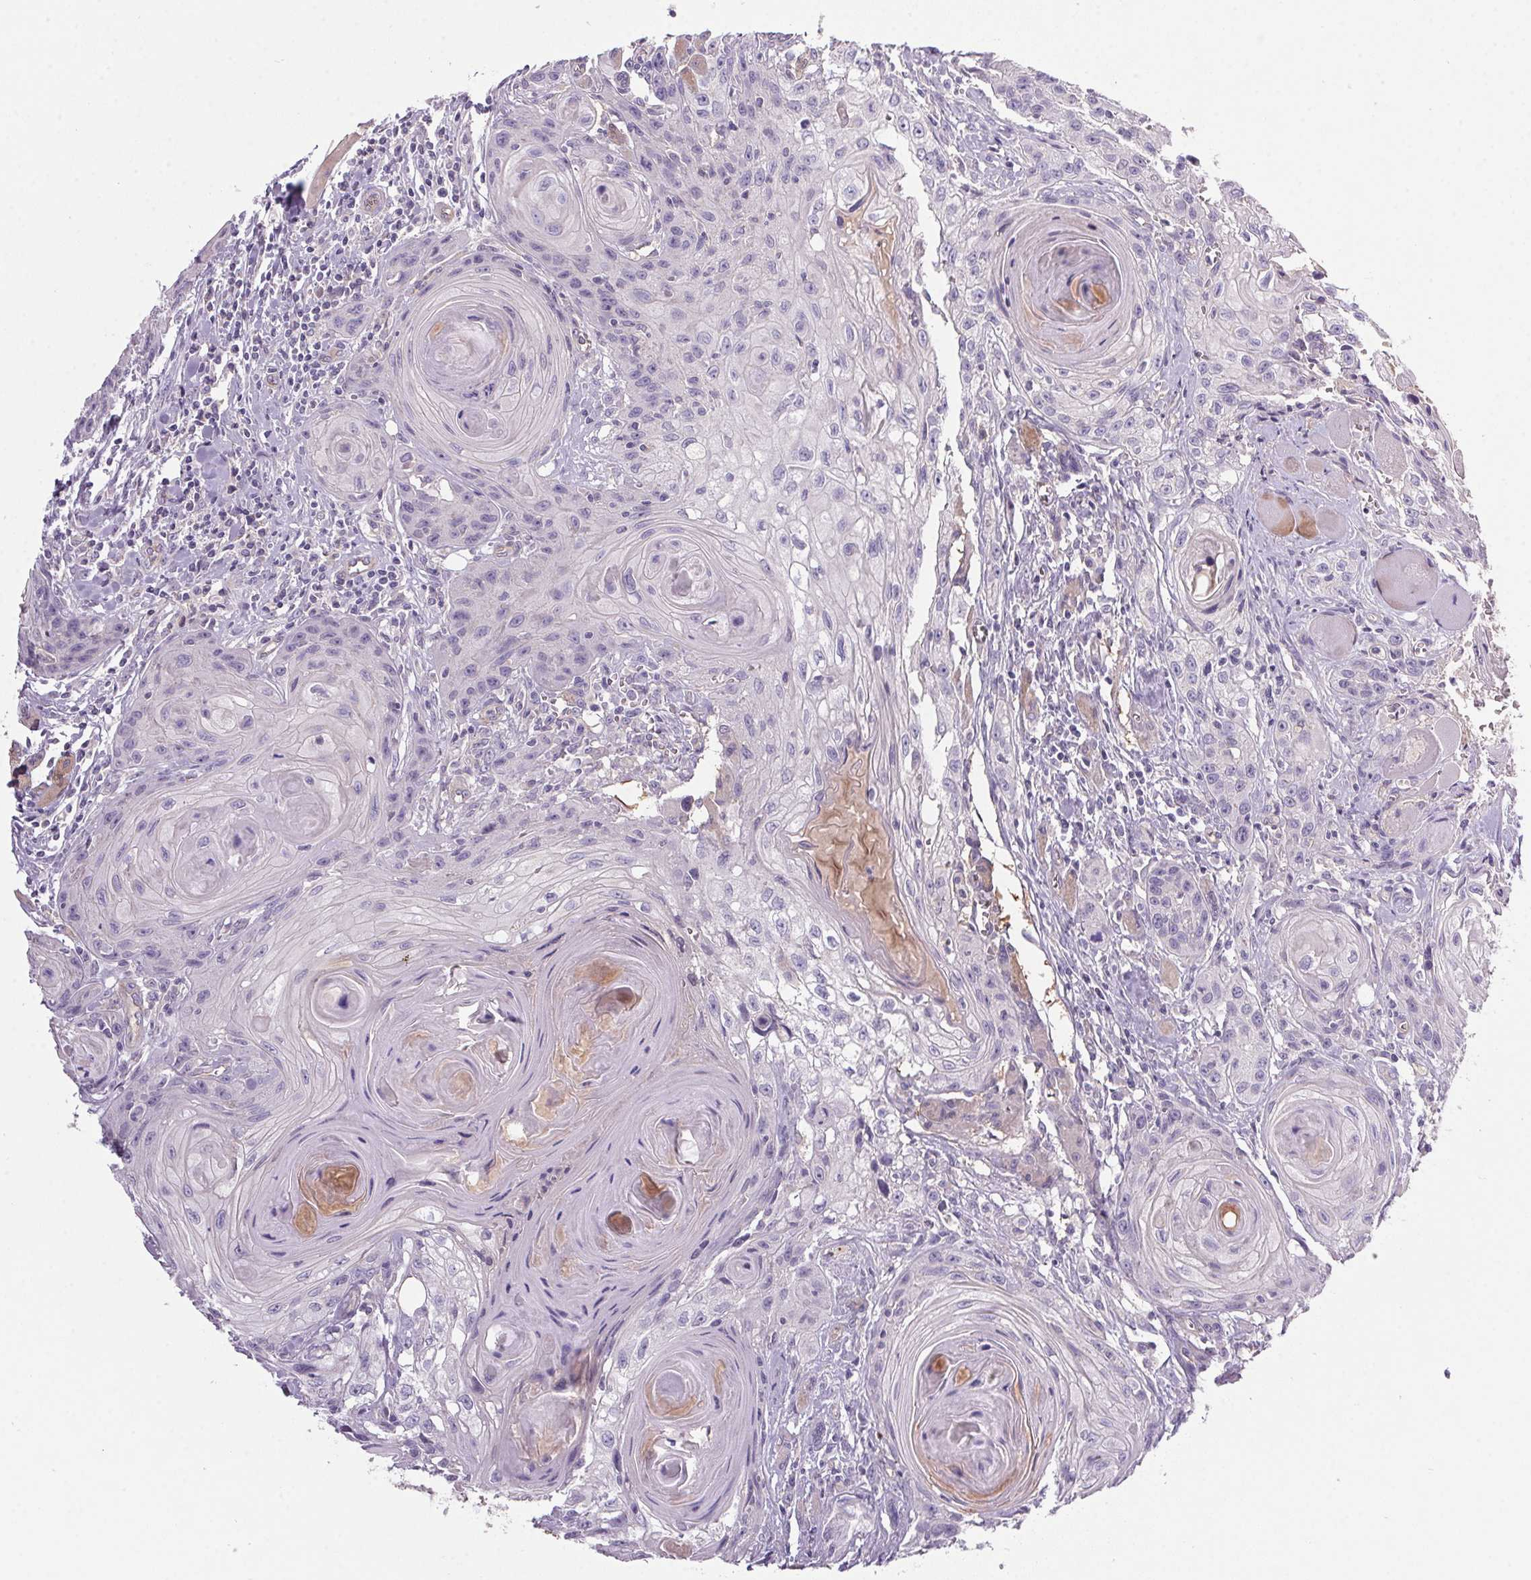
{"staining": {"intensity": "negative", "quantity": "none", "location": "none"}, "tissue": "head and neck cancer", "cell_type": "Tumor cells", "image_type": "cancer", "snomed": [{"axis": "morphology", "description": "Squamous cell carcinoma, NOS"}, {"axis": "topography", "description": "Oral tissue"}, {"axis": "topography", "description": "Head-Neck"}], "caption": "Head and neck cancer stained for a protein using immunohistochemistry (IHC) demonstrates no positivity tumor cells.", "gene": "APOC4", "patient": {"sex": "male", "age": 58}}